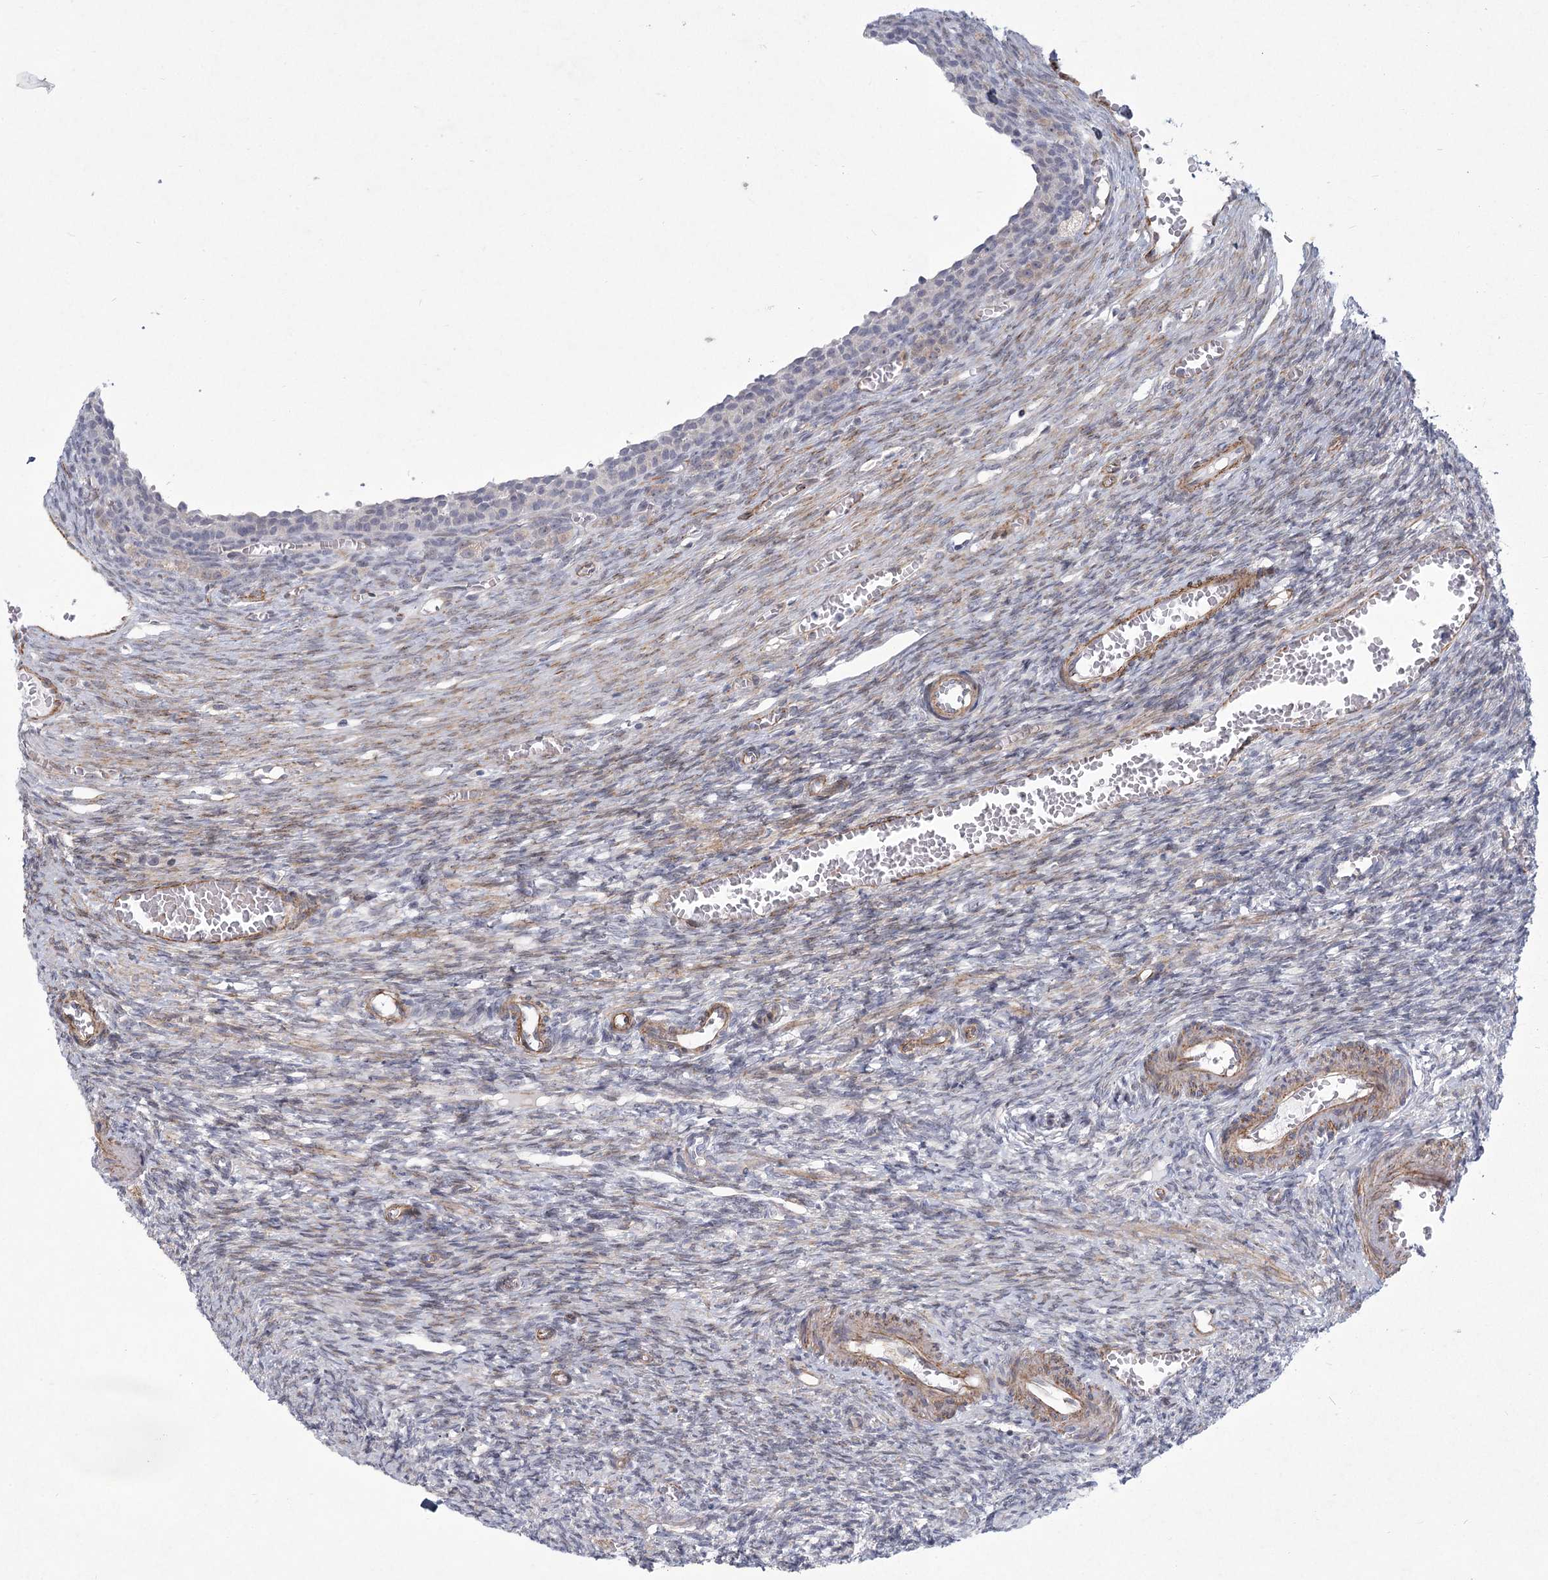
{"staining": {"intensity": "moderate", "quantity": ">75%", "location": "cytoplasmic/membranous"}, "tissue": "ovary", "cell_type": "Follicle cells", "image_type": "normal", "snomed": [{"axis": "morphology", "description": "Normal tissue, NOS"}, {"axis": "topography", "description": "Ovary"}], "caption": "Ovary stained for a protein (brown) exhibits moderate cytoplasmic/membranous positive positivity in about >75% of follicle cells.", "gene": "MEPE", "patient": {"sex": "female", "age": 27}}